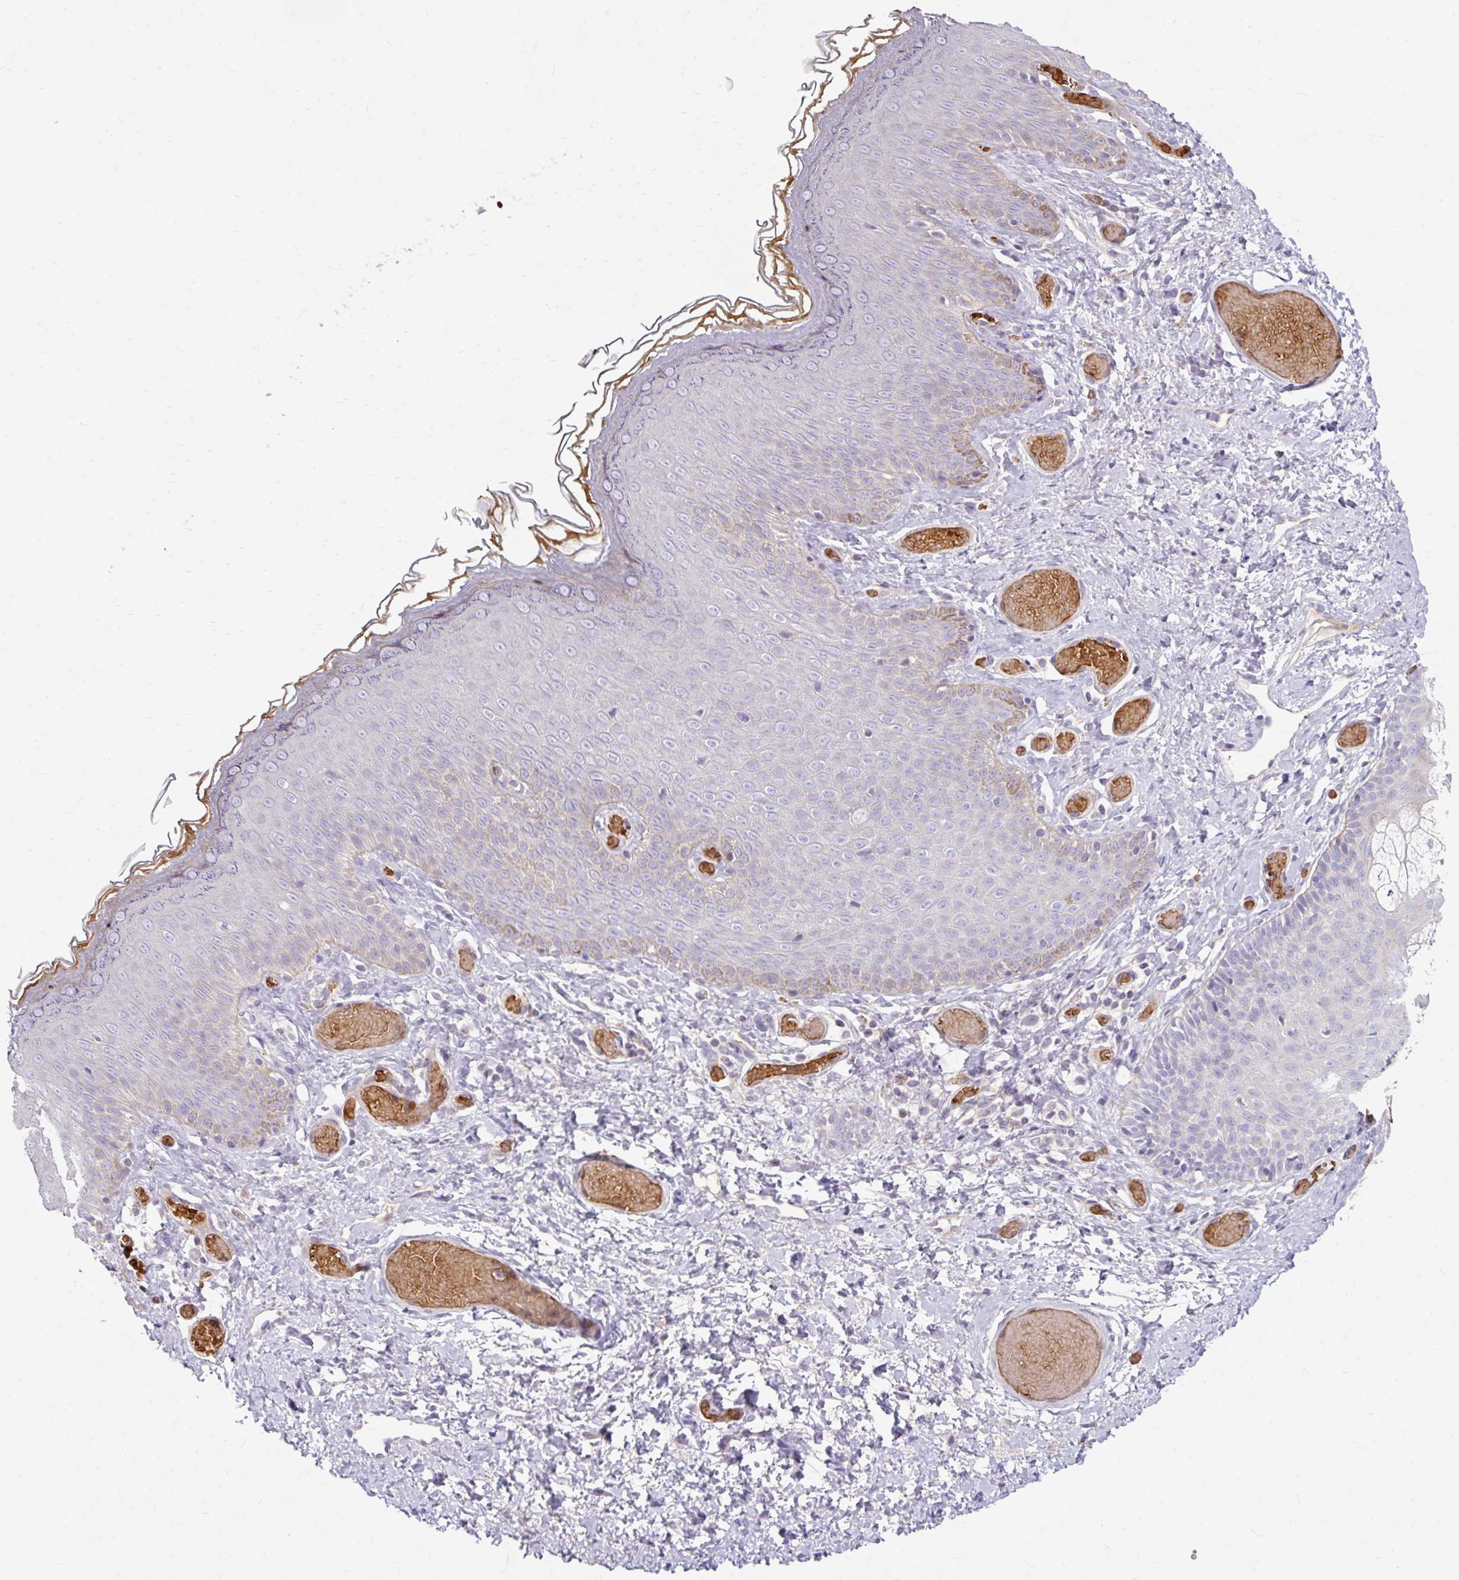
{"staining": {"intensity": "moderate", "quantity": "<25%", "location": "cytoplasmic/membranous"}, "tissue": "skin", "cell_type": "Epidermal cells", "image_type": "normal", "snomed": [{"axis": "morphology", "description": "Normal tissue, NOS"}, {"axis": "topography", "description": "Anal"}], "caption": "Skin stained for a protein exhibits moderate cytoplasmic/membranous positivity in epidermal cells.", "gene": "USHBP1", "patient": {"sex": "female", "age": 40}}